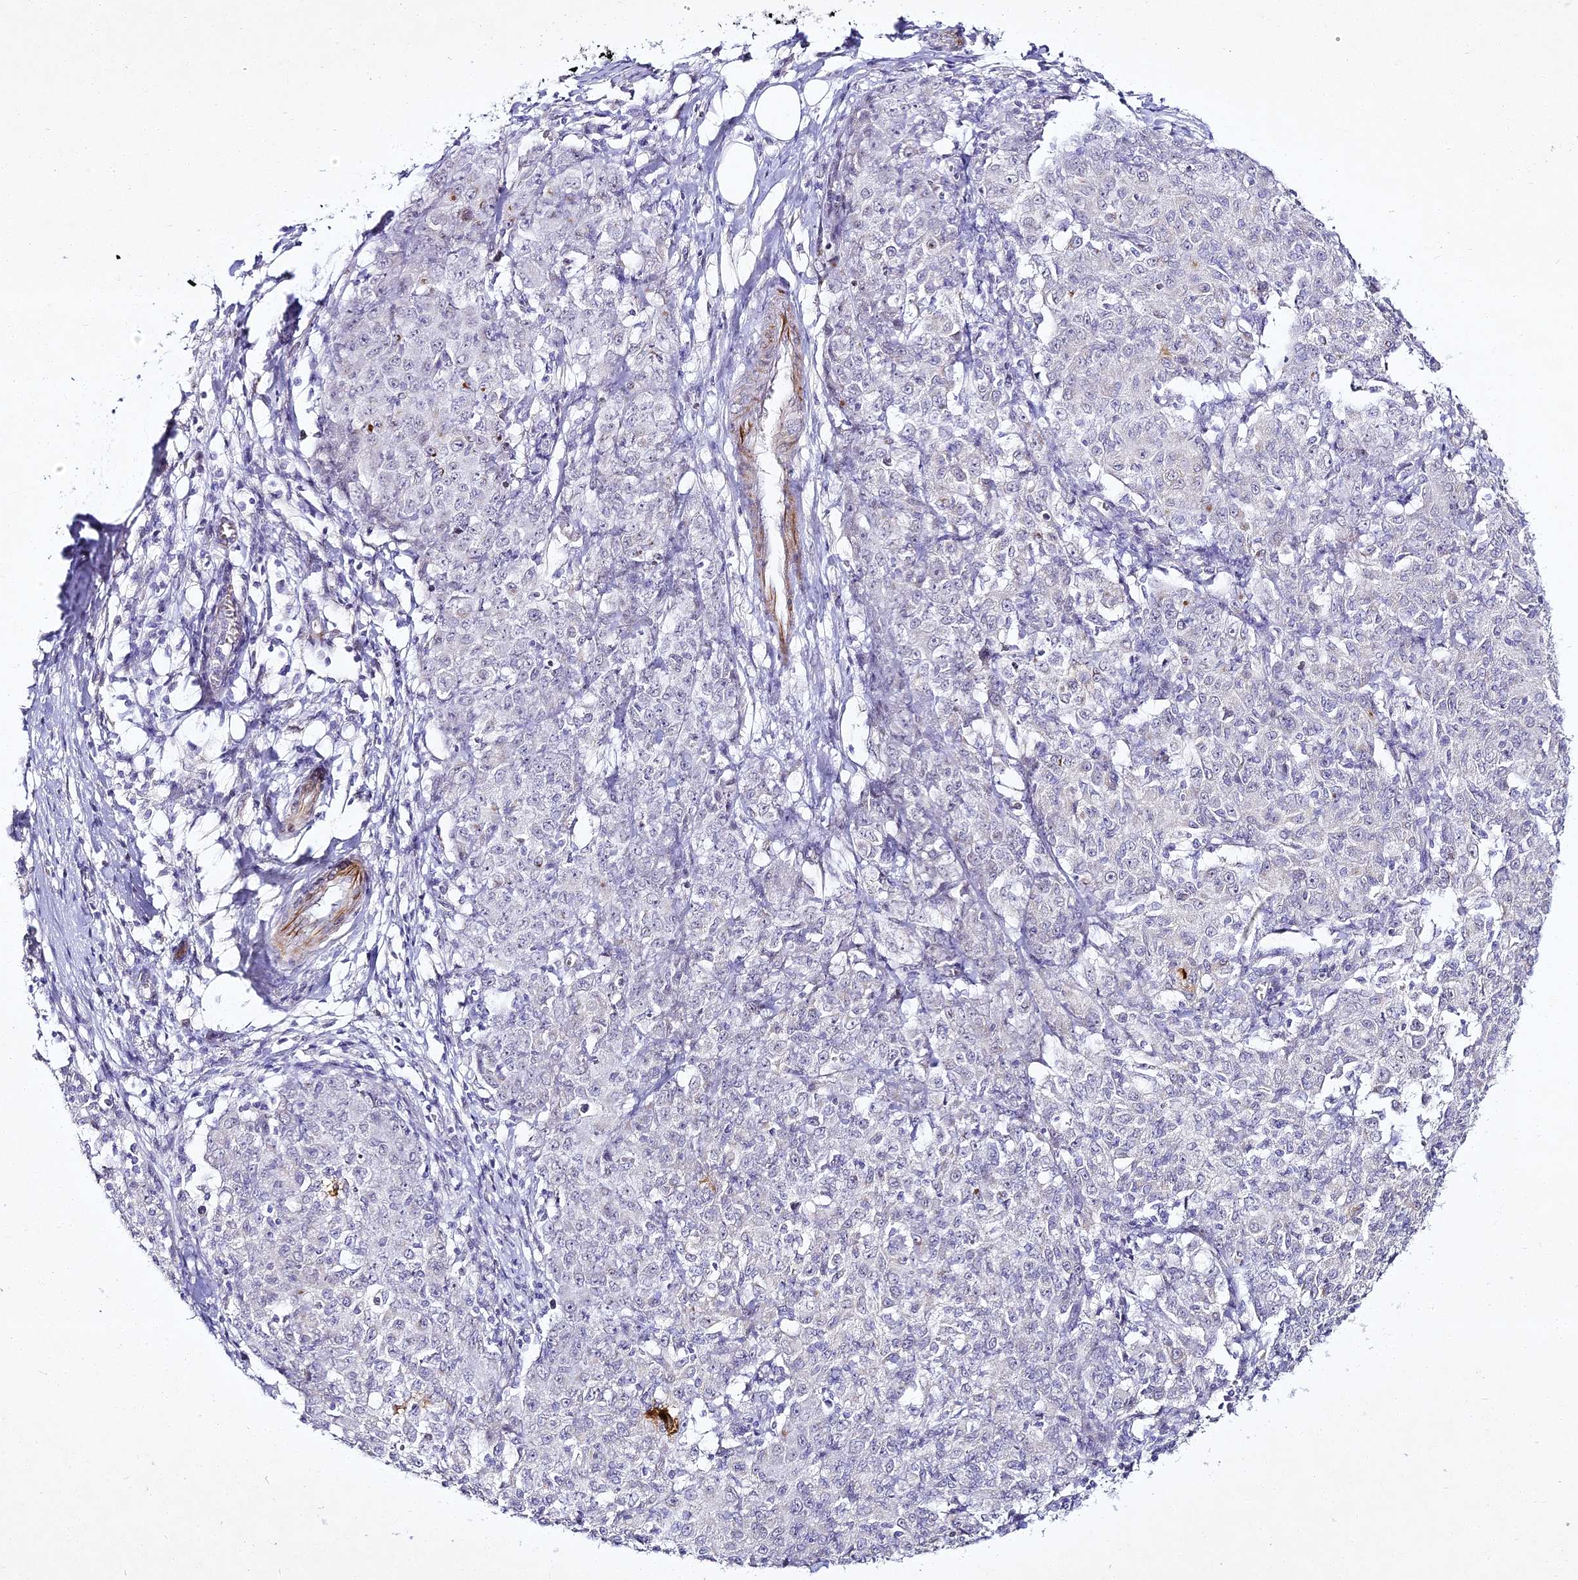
{"staining": {"intensity": "negative", "quantity": "none", "location": "none"}, "tissue": "ovarian cancer", "cell_type": "Tumor cells", "image_type": "cancer", "snomed": [{"axis": "morphology", "description": "Carcinoma, endometroid"}, {"axis": "topography", "description": "Ovary"}], "caption": "Protein analysis of endometroid carcinoma (ovarian) reveals no significant expression in tumor cells. (Immunohistochemistry (ihc), brightfield microscopy, high magnification).", "gene": "ALPG", "patient": {"sex": "female", "age": 42}}